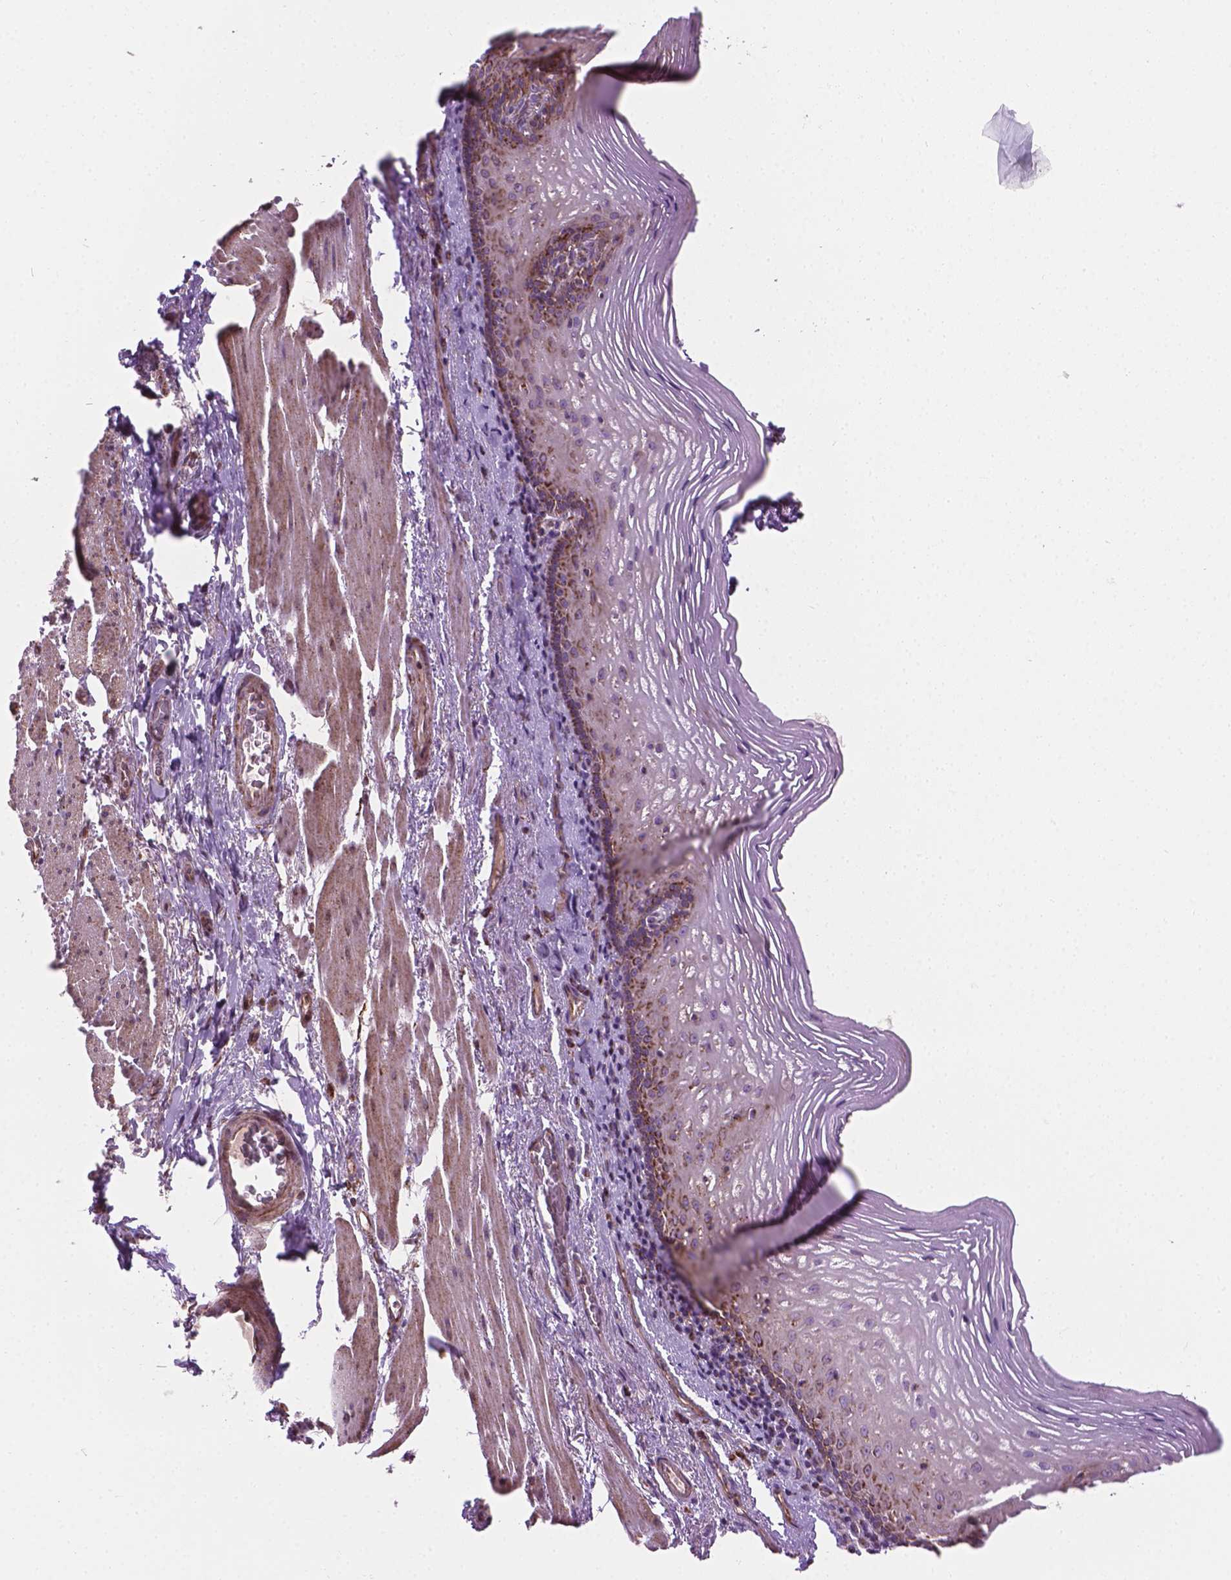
{"staining": {"intensity": "strong", "quantity": "25%-75%", "location": "cytoplasmic/membranous"}, "tissue": "esophagus", "cell_type": "Squamous epithelial cells", "image_type": "normal", "snomed": [{"axis": "morphology", "description": "Normal tissue, NOS"}, {"axis": "topography", "description": "Esophagus"}], "caption": "The micrograph displays staining of unremarkable esophagus, revealing strong cytoplasmic/membranous protein positivity (brown color) within squamous epithelial cells.", "gene": "PIBF1", "patient": {"sex": "male", "age": 76}}